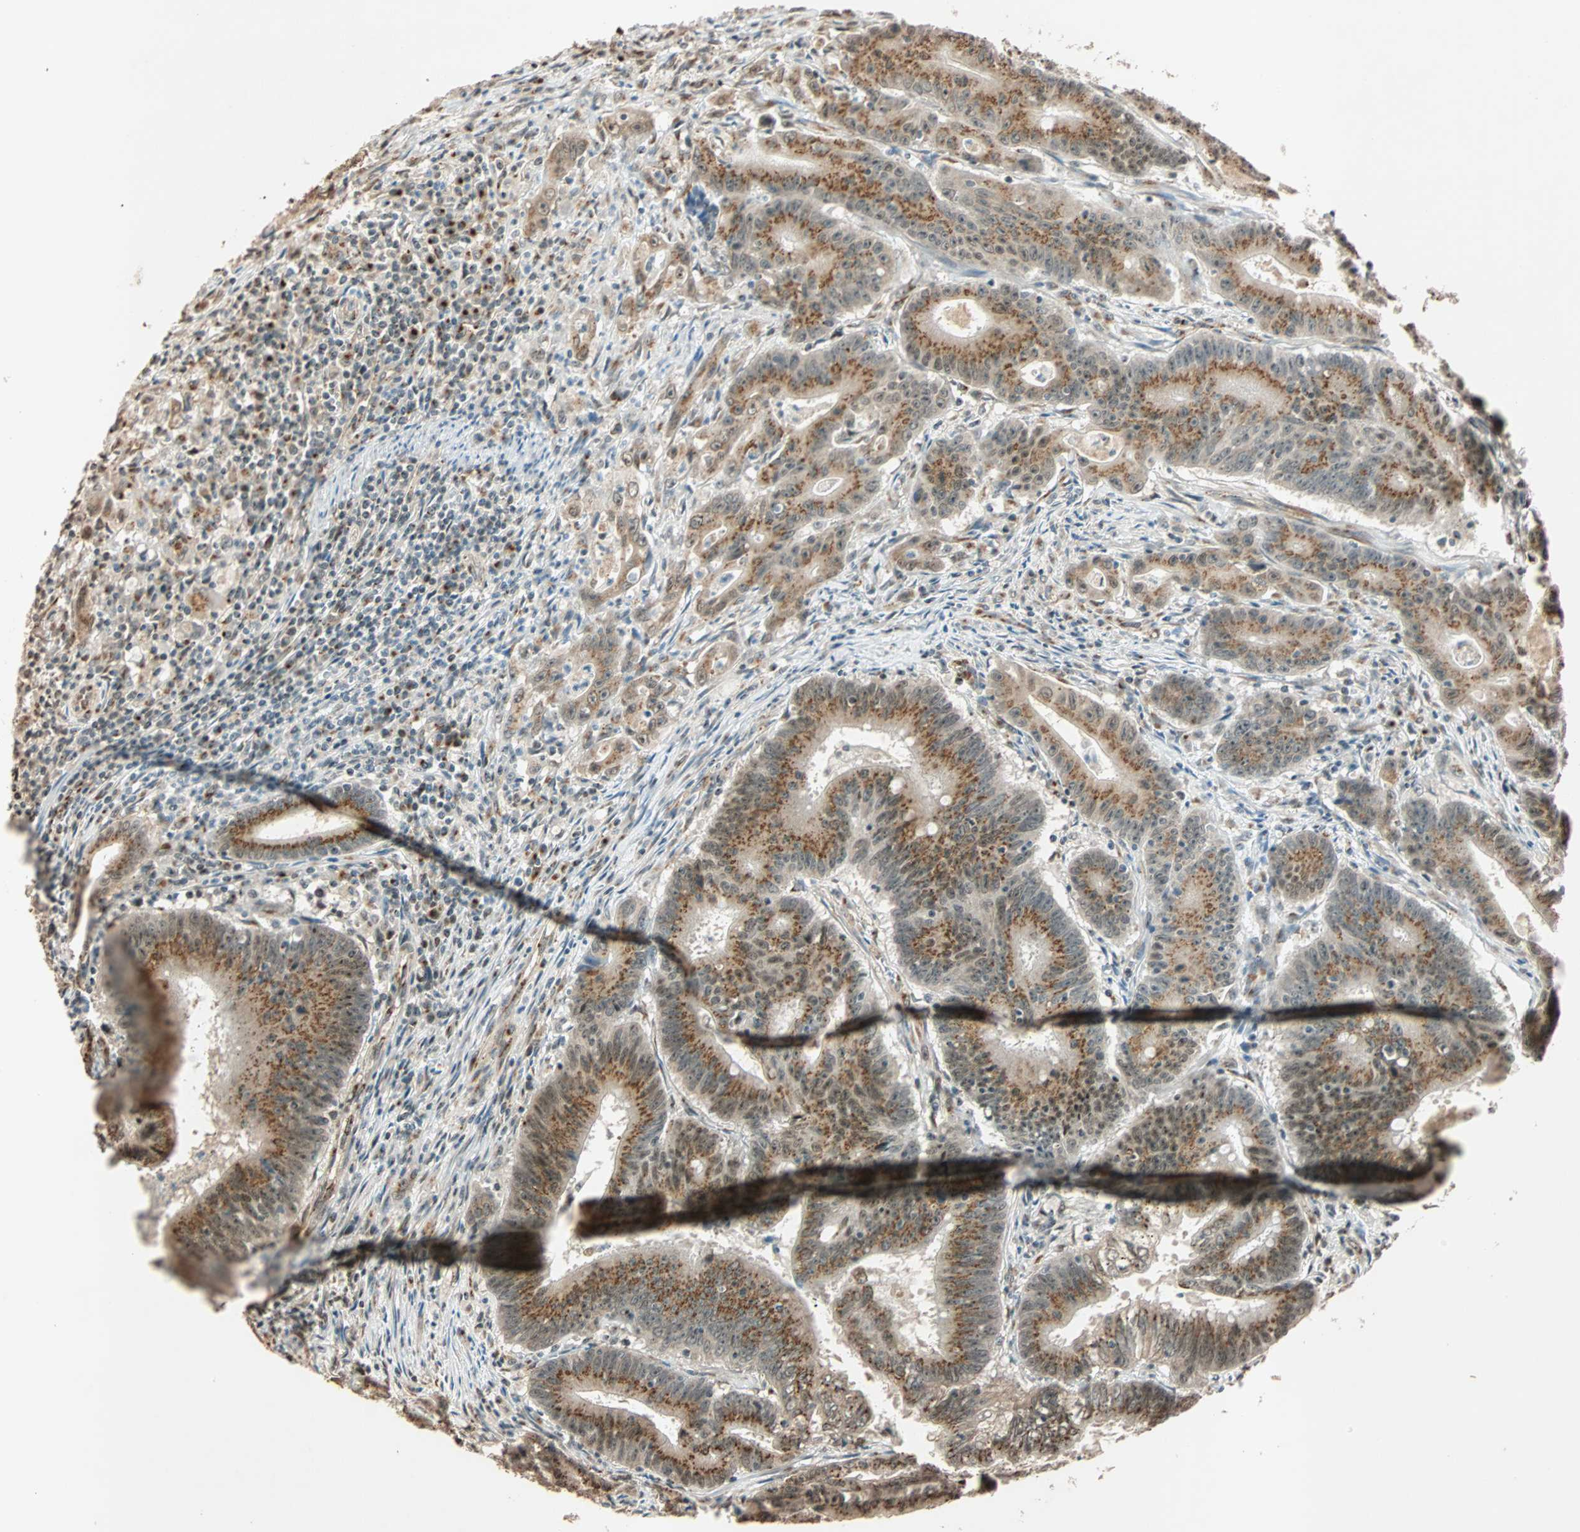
{"staining": {"intensity": "weak", "quantity": ">75%", "location": "cytoplasmic/membranous"}, "tissue": "colorectal cancer", "cell_type": "Tumor cells", "image_type": "cancer", "snomed": [{"axis": "morphology", "description": "Adenocarcinoma, NOS"}, {"axis": "topography", "description": "Colon"}], "caption": "Colorectal cancer (adenocarcinoma) tissue demonstrates weak cytoplasmic/membranous expression in approximately >75% of tumor cells", "gene": "PRDM2", "patient": {"sex": "male", "age": 45}}